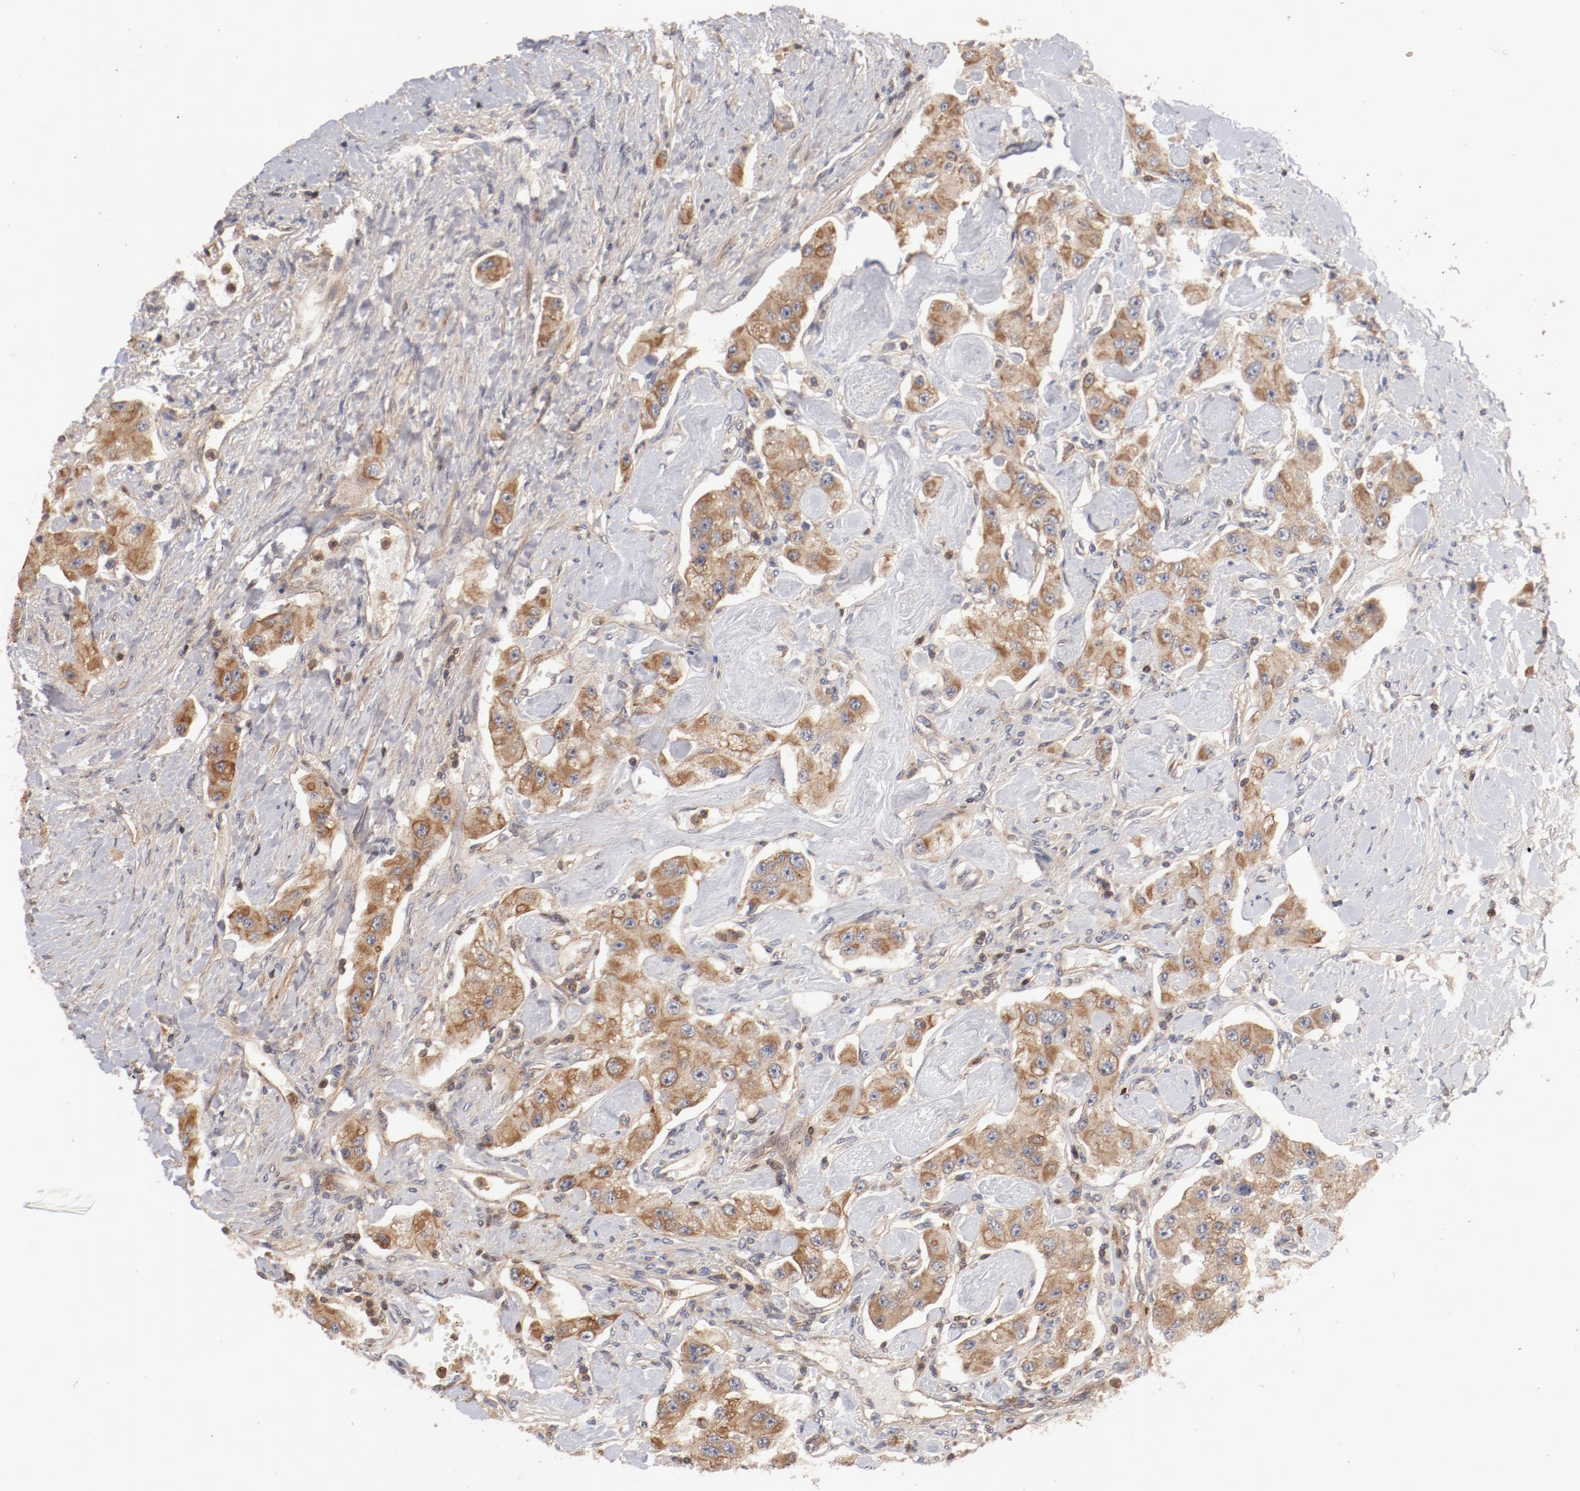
{"staining": {"intensity": "moderate", "quantity": ">75%", "location": "cytoplasmic/membranous"}, "tissue": "carcinoid", "cell_type": "Tumor cells", "image_type": "cancer", "snomed": [{"axis": "morphology", "description": "Carcinoid, malignant, NOS"}, {"axis": "topography", "description": "Pancreas"}], "caption": "An immunohistochemistry histopathology image of neoplastic tissue is shown. Protein staining in brown labels moderate cytoplasmic/membranous positivity in carcinoid (malignant) within tumor cells.", "gene": "GUF1", "patient": {"sex": "male", "age": 41}}